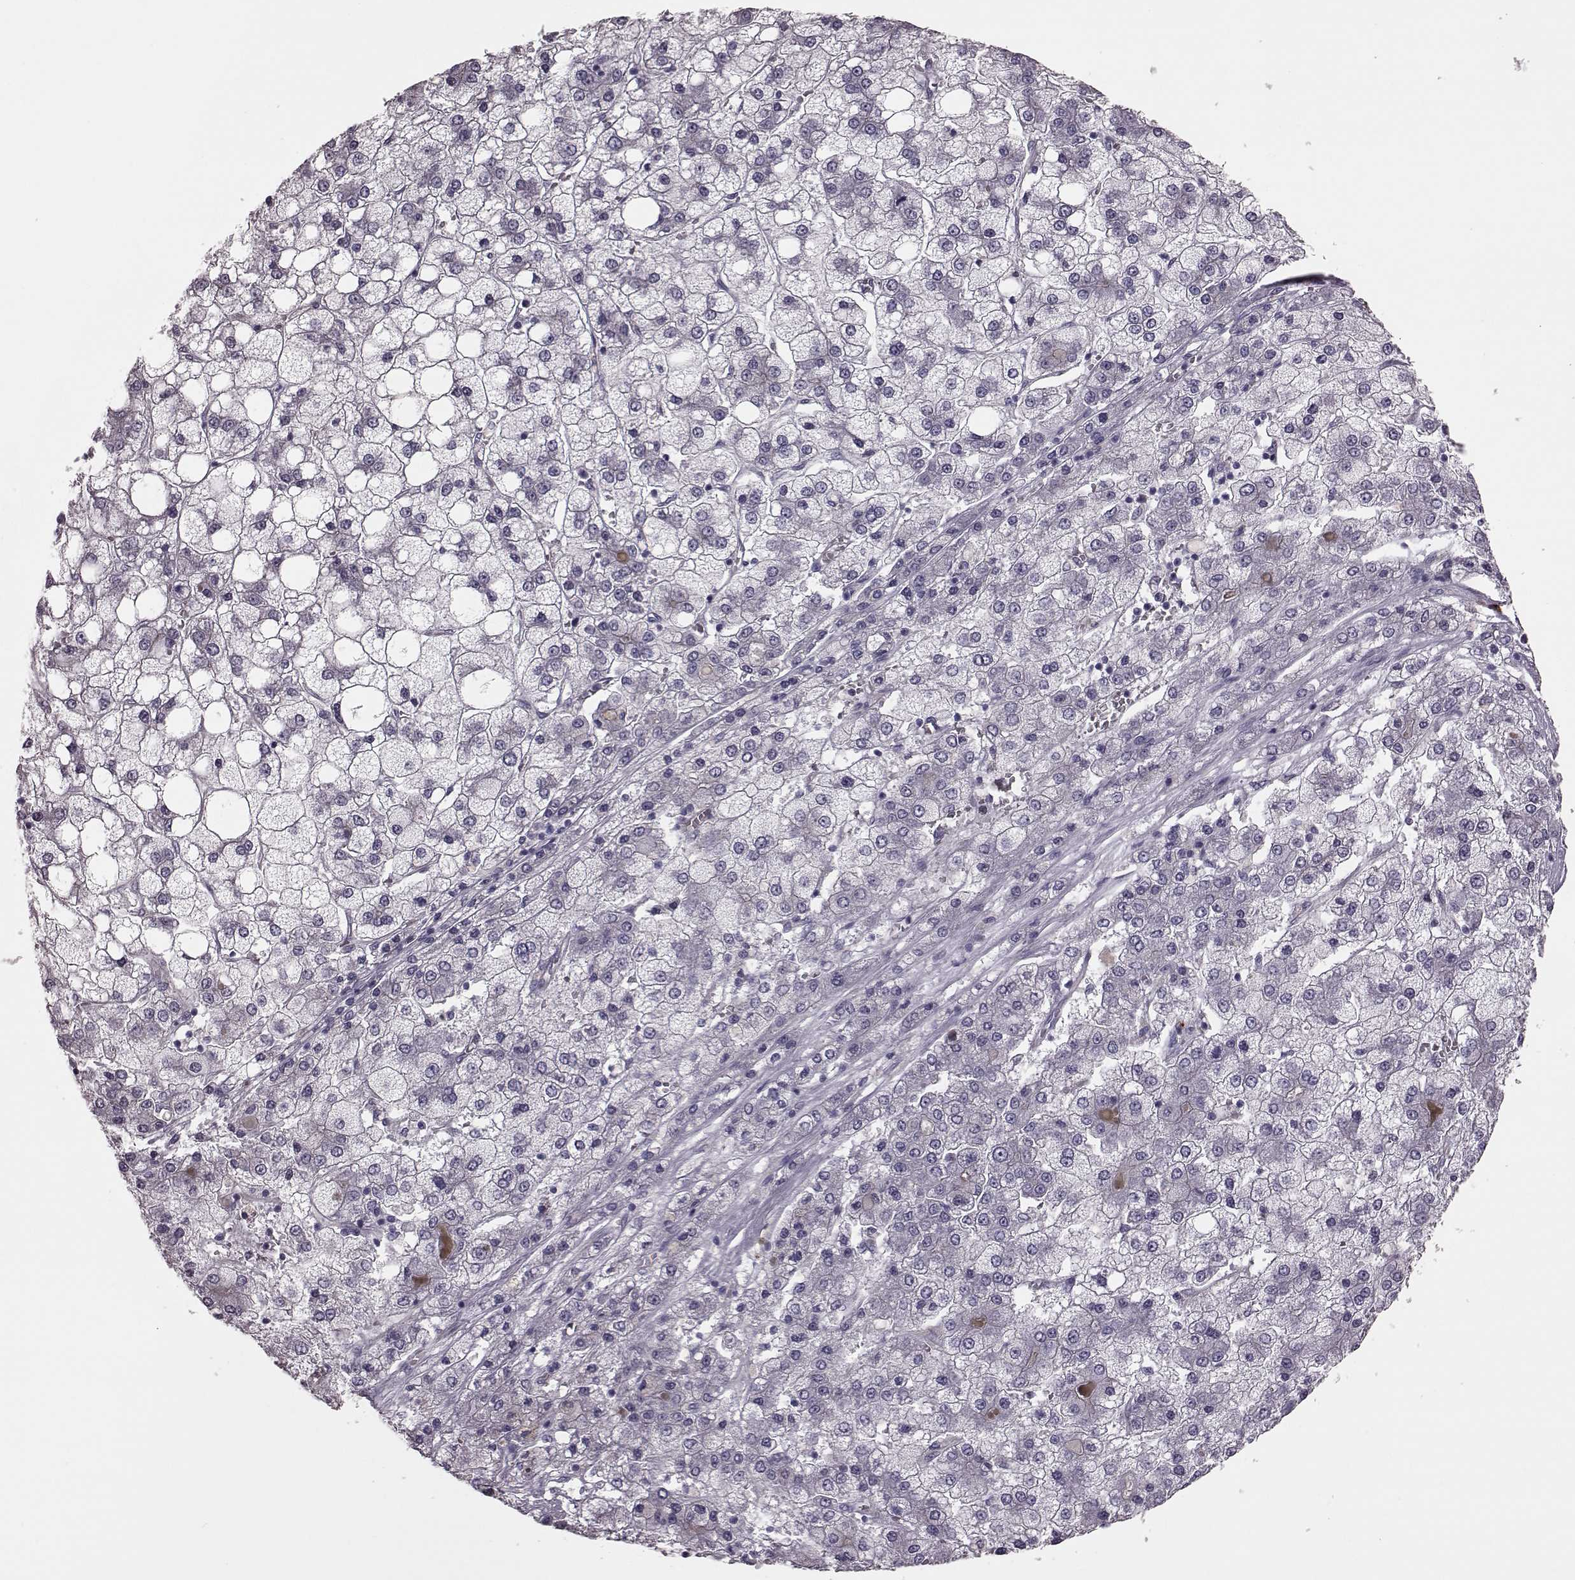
{"staining": {"intensity": "negative", "quantity": "none", "location": "none"}, "tissue": "liver cancer", "cell_type": "Tumor cells", "image_type": "cancer", "snomed": [{"axis": "morphology", "description": "Carcinoma, Hepatocellular, NOS"}, {"axis": "topography", "description": "Liver"}], "caption": "The photomicrograph exhibits no significant positivity in tumor cells of hepatocellular carcinoma (liver).", "gene": "SNTG1", "patient": {"sex": "male", "age": 73}}